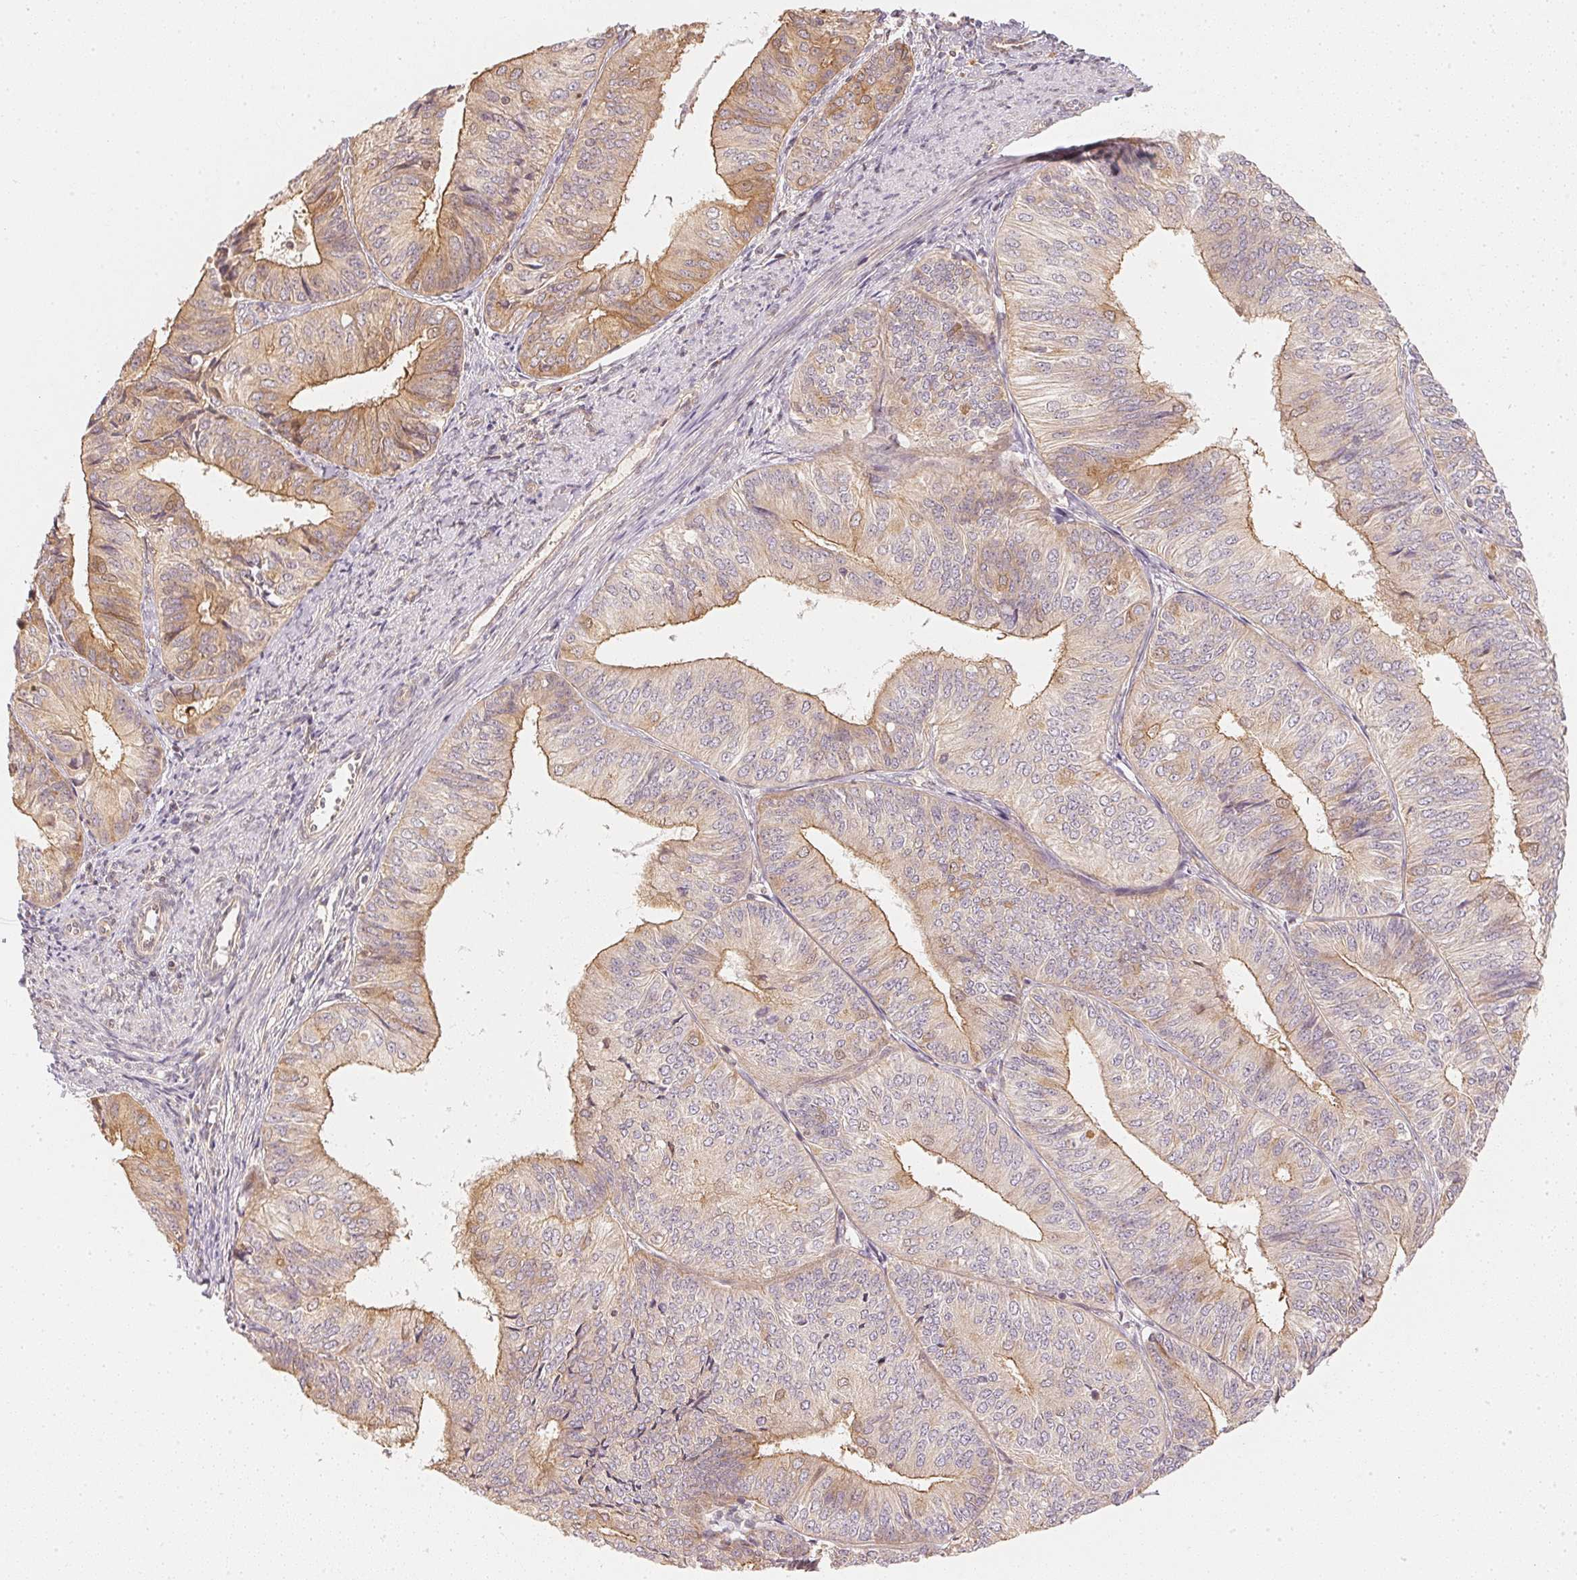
{"staining": {"intensity": "moderate", "quantity": "25%-75%", "location": "cytoplasmic/membranous"}, "tissue": "endometrial cancer", "cell_type": "Tumor cells", "image_type": "cancer", "snomed": [{"axis": "morphology", "description": "Adenocarcinoma, NOS"}, {"axis": "topography", "description": "Endometrium"}], "caption": "The immunohistochemical stain highlights moderate cytoplasmic/membranous positivity in tumor cells of endometrial cancer tissue.", "gene": "WDR54", "patient": {"sex": "female", "age": 58}}